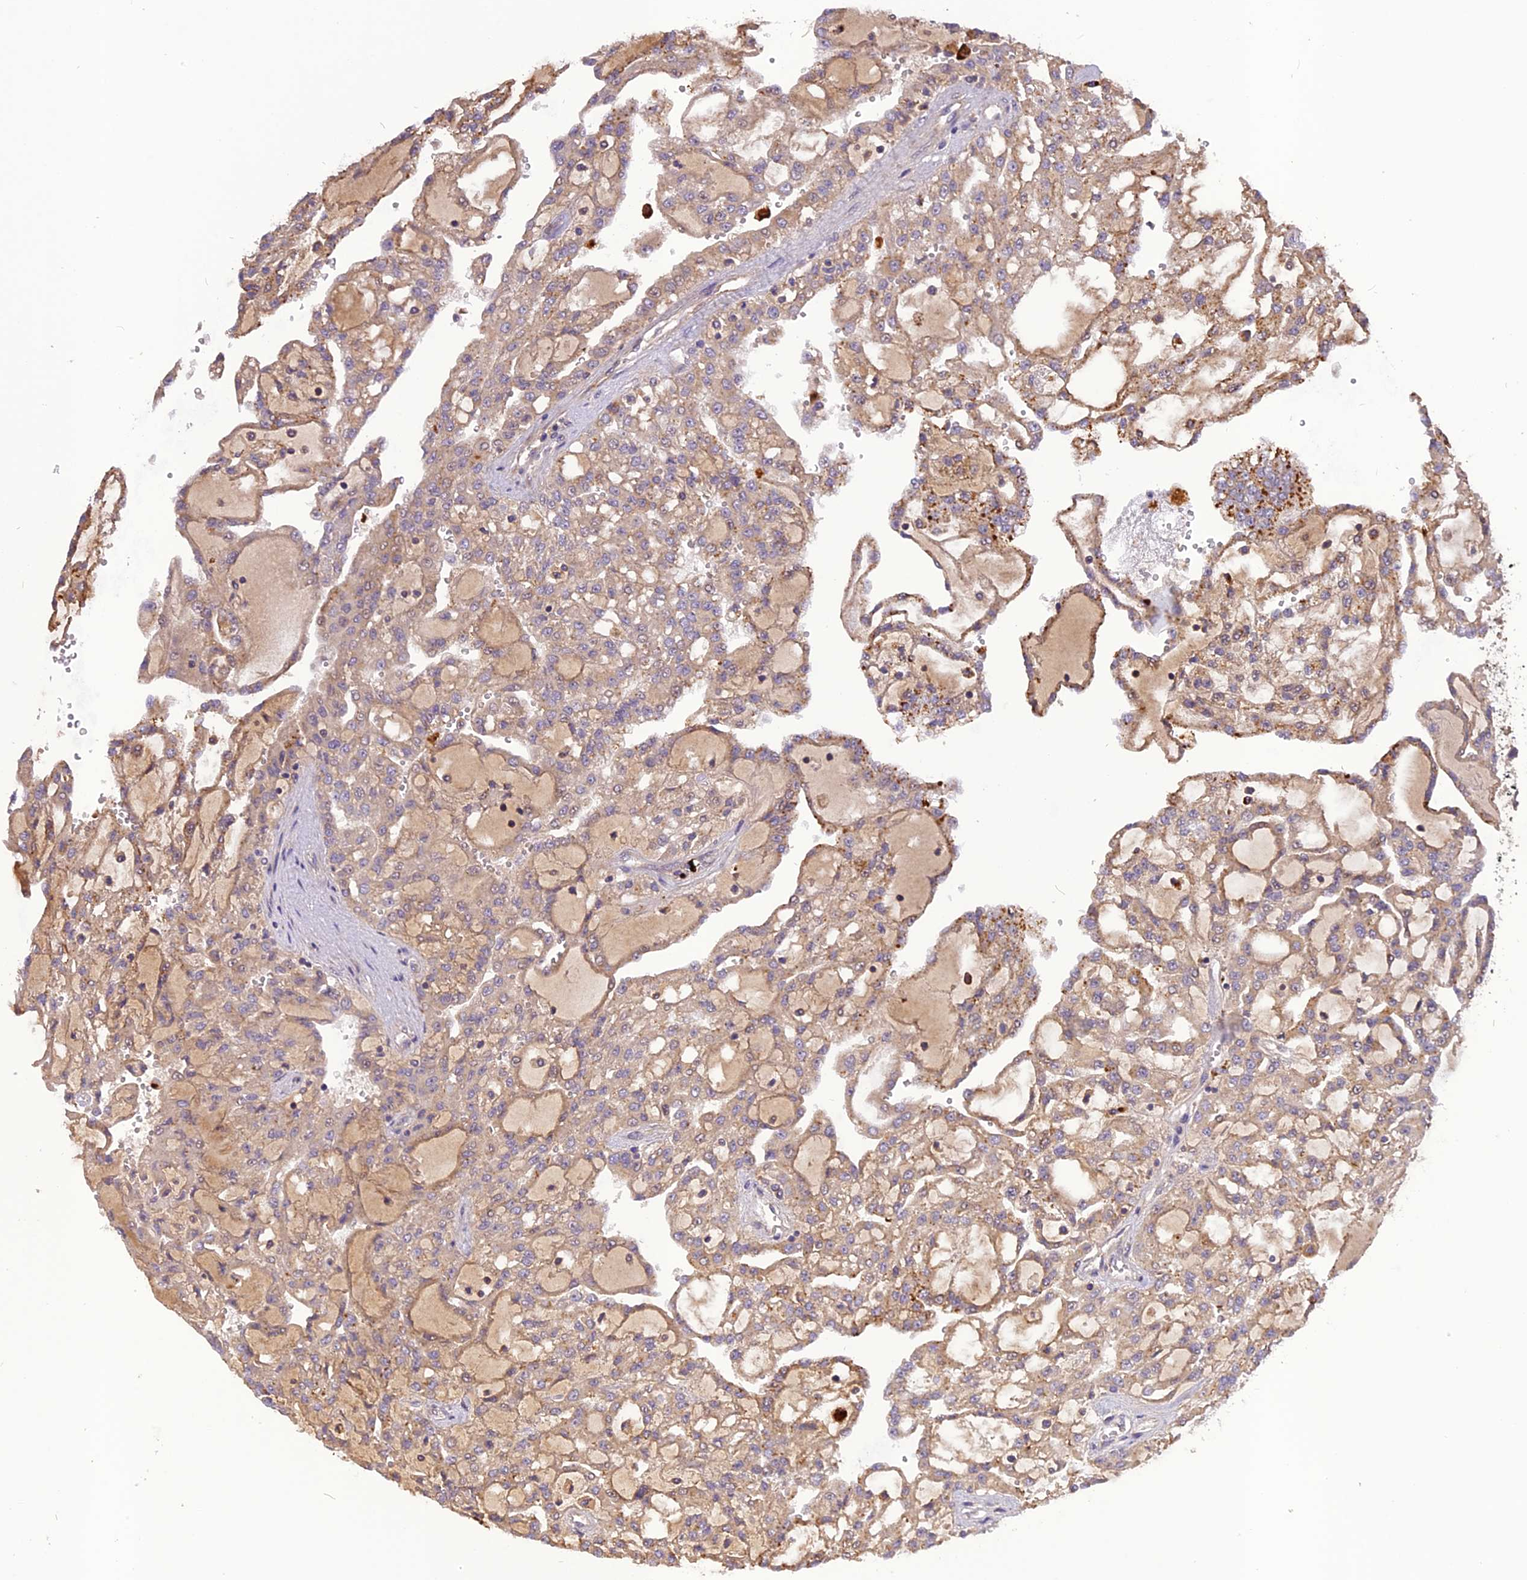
{"staining": {"intensity": "weak", "quantity": ">75%", "location": "cytoplasmic/membranous"}, "tissue": "renal cancer", "cell_type": "Tumor cells", "image_type": "cancer", "snomed": [{"axis": "morphology", "description": "Adenocarcinoma, NOS"}, {"axis": "topography", "description": "Kidney"}], "caption": "Immunohistochemistry (IHC) (DAB (3,3'-diaminobenzidine)) staining of human renal cancer (adenocarcinoma) exhibits weak cytoplasmic/membranous protein expression in about >75% of tumor cells. The protein of interest is stained brown, and the nuclei are stained in blue (DAB (3,3'-diaminobenzidine) IHC with brightfield microscopy, high magnification).", "gene": "FNIP2", "patient": {"sex": "male", "age": 63}}